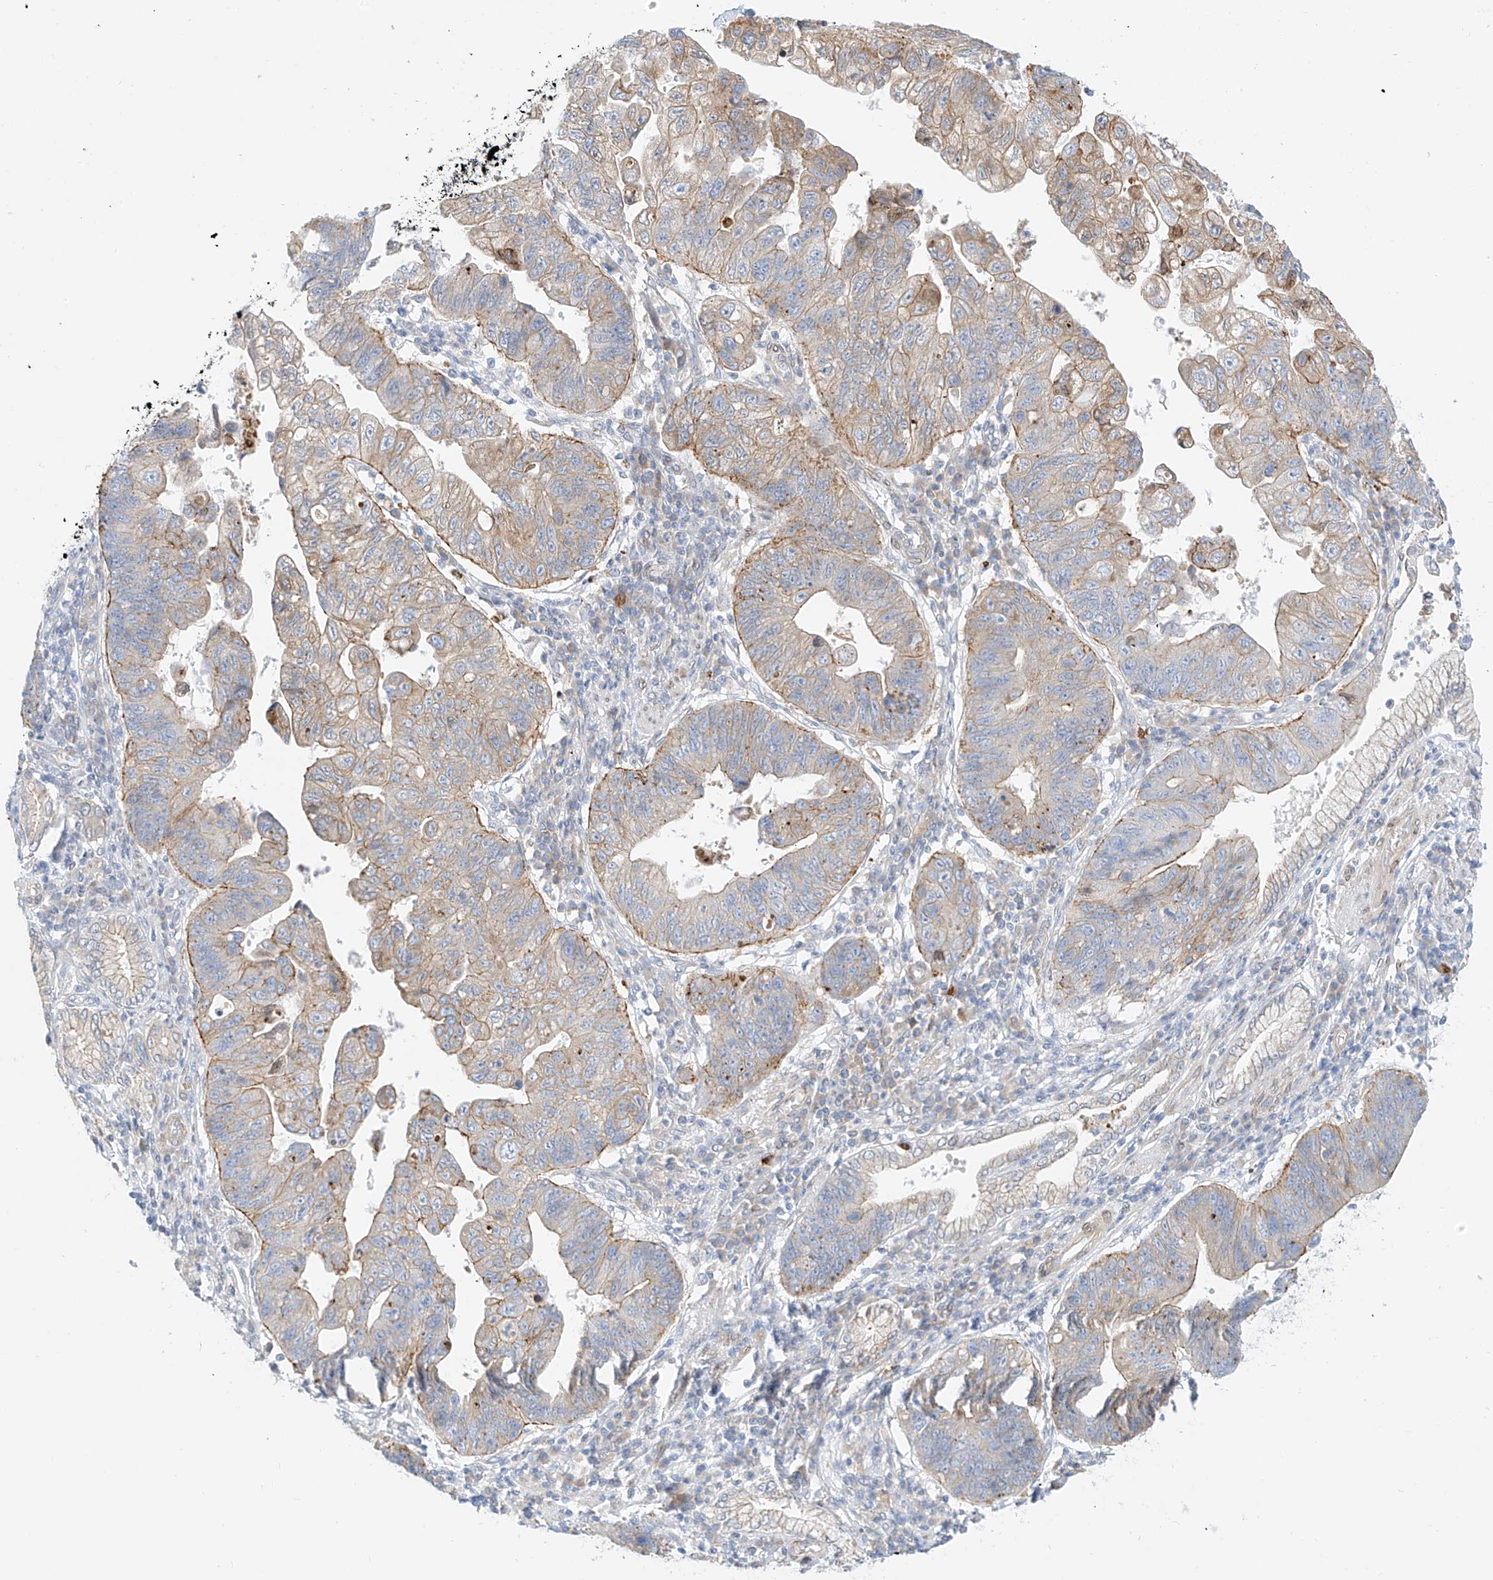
{"staining": {"intensity": "moderate", "quantity": "25%-75%", "location": "cytoplasmic/membranous"}, "tissue": "stomach cancer", "cell_type": "Tumor cells", "image_type": "cancer", "snomed": [{"axis": "morphology", "description": "Adenocarcinoma, NOS"}, {"axis": "topography", "description": "Stomach"}], "caption": "Tumor cells show medium levels of moderate cytoplasmic/membranous expression in approximately 25%-75% of cells in stomach adenocarcinoma.", "gene": "PCYOX1", "patient": {"sex": "male", "age": 59}}